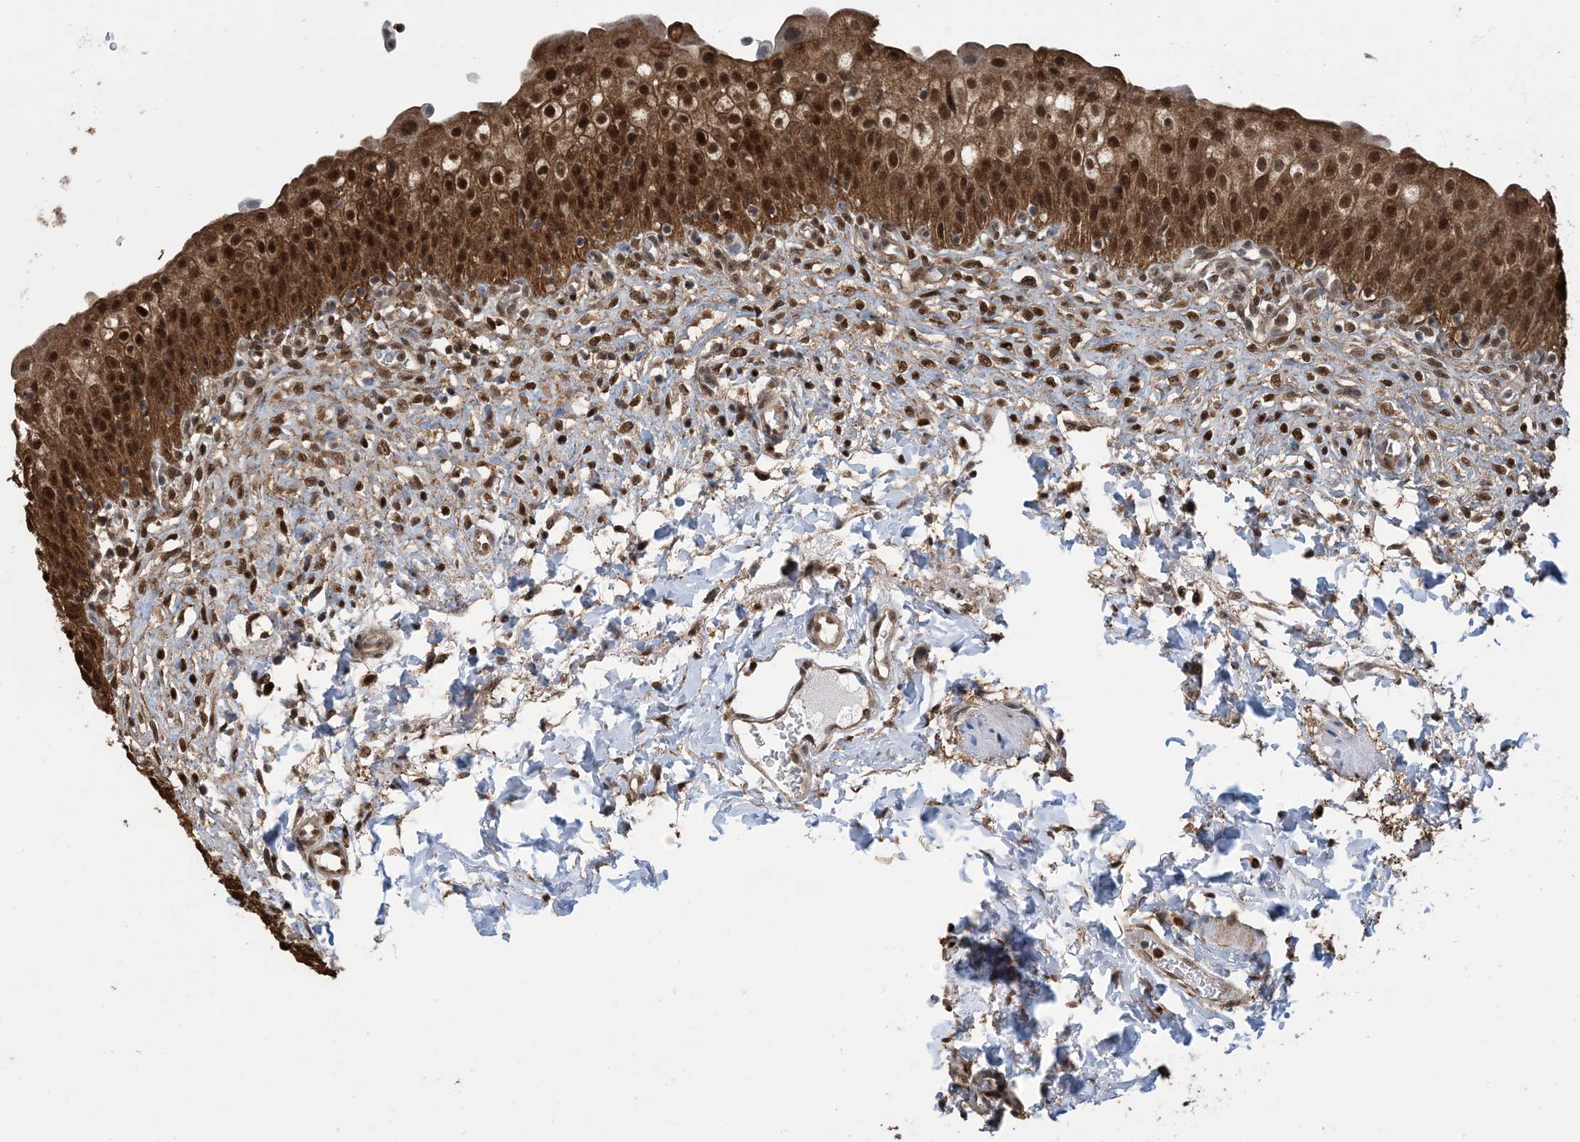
{"staining": {"intensity": "strong", "quantity": ">75%", "location": "cytoplasmic/membranous,nuclear"}, "tissue": "urinary bladder", "cell_type": "Urothelial cells", "image_type": "normal", "snomed": [{"axis": "morphology", "description": "Normal tissue, NOS"}, {"axis": "topography", "description": "Urinary bladder"}], "caption": "The photomicrograph displays staining of normal urinary bladder, revealing strong cytoplasmic/membranous,nuclear protein staining (brown color) within urothelial cells.", "gene": "HSPA1A", "patient": {"sex": "male", "age": 55}}